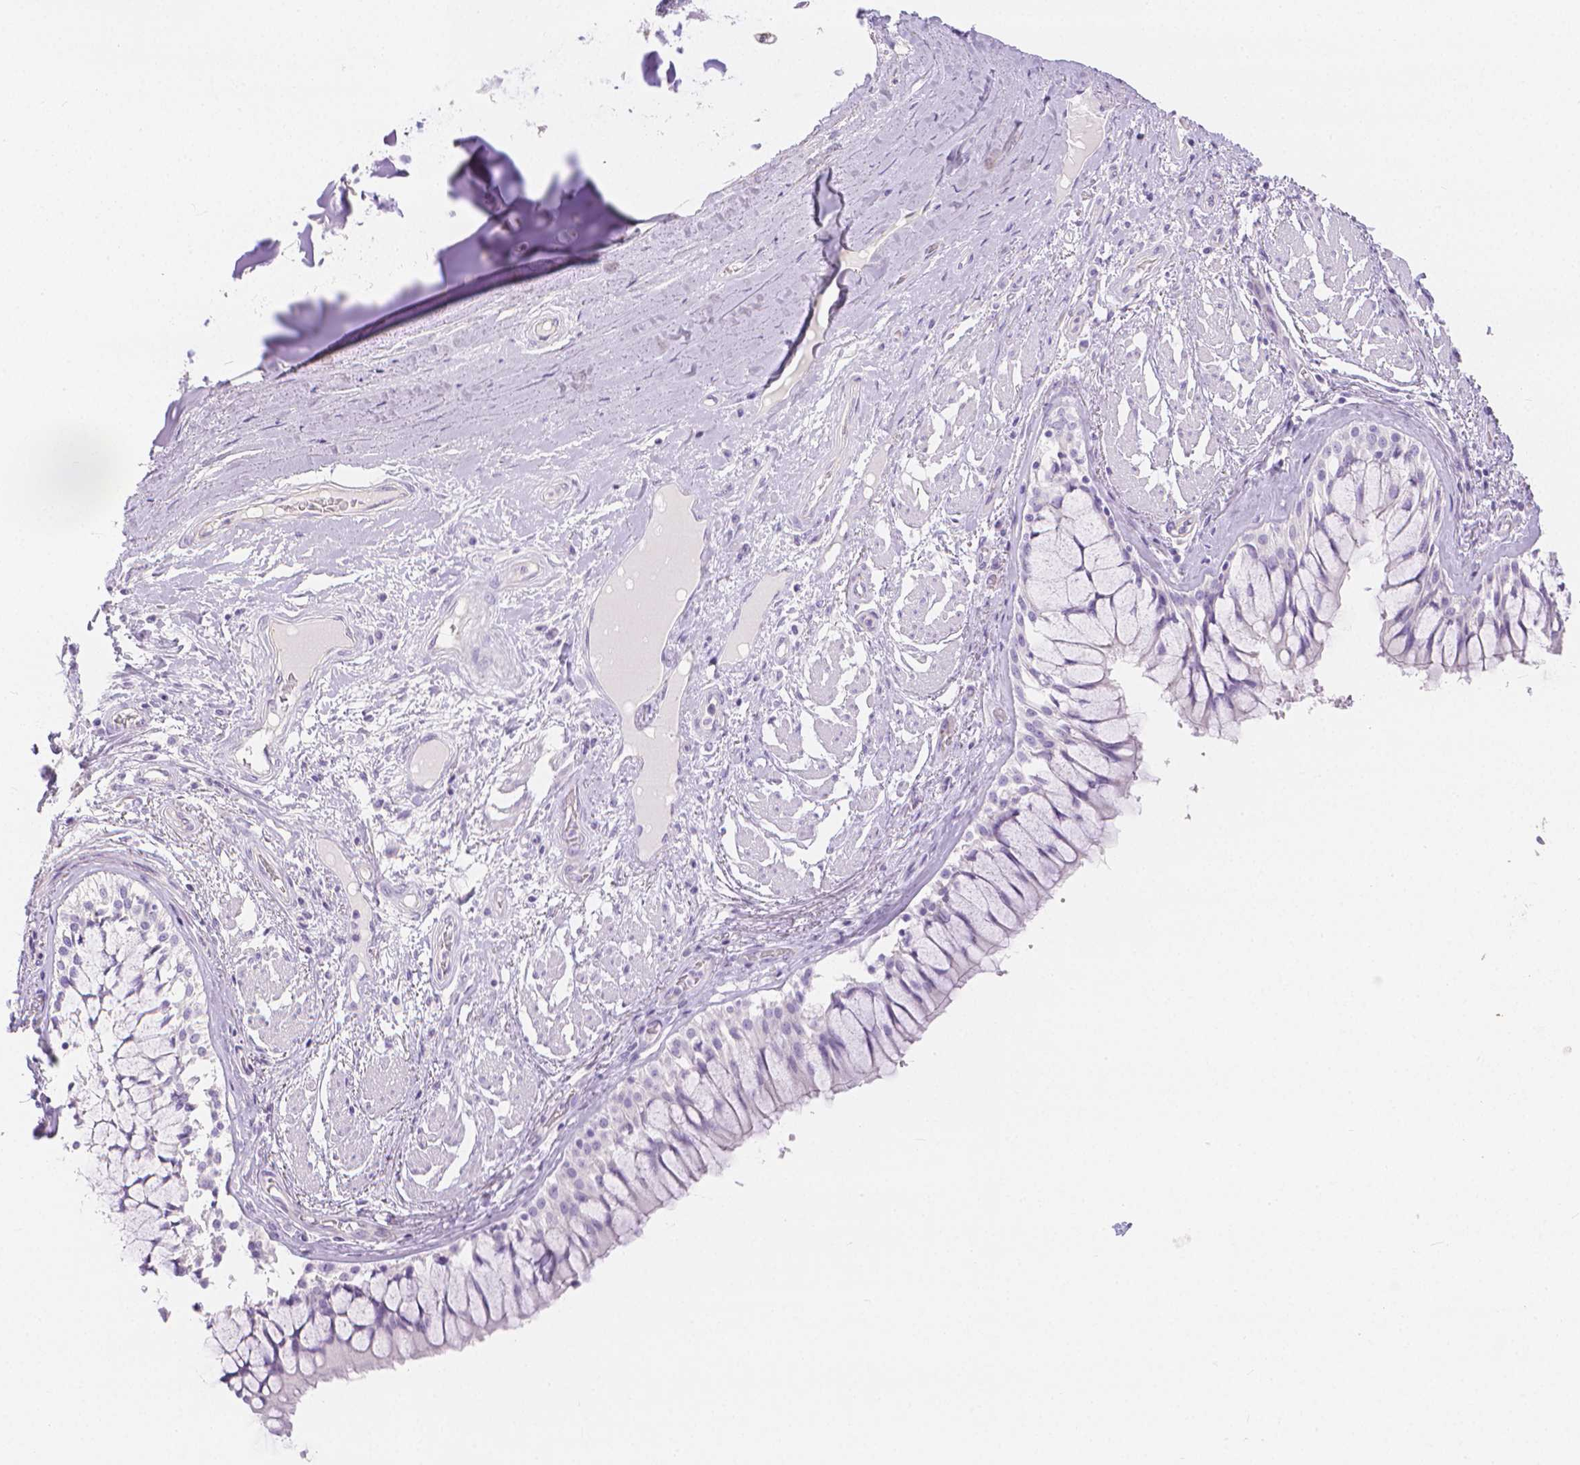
{"staining": {"intensity": "negative", "quantity": "none", "location": "none"}, "tissue": "adipose tissue", "cell_type": "Adipocytes", "image_type": "normal", "snomed": [{"axis": "morphology", "description": "Normal tissue, NOS"}, {"axis": "topography", "description": "Cartilage tissue"}, {"axis": "topography", "description": "Bronchus"}], "caption": "IHC histopathology image of benign human adipose tissue stained for a protein (brown), which shows no positivity in adipocytes. (Immunohistochemistry, brightfield microscopy, high magnification).", "gene": "SLC27A5", "patient": {"sex": "male", "age": 64}}